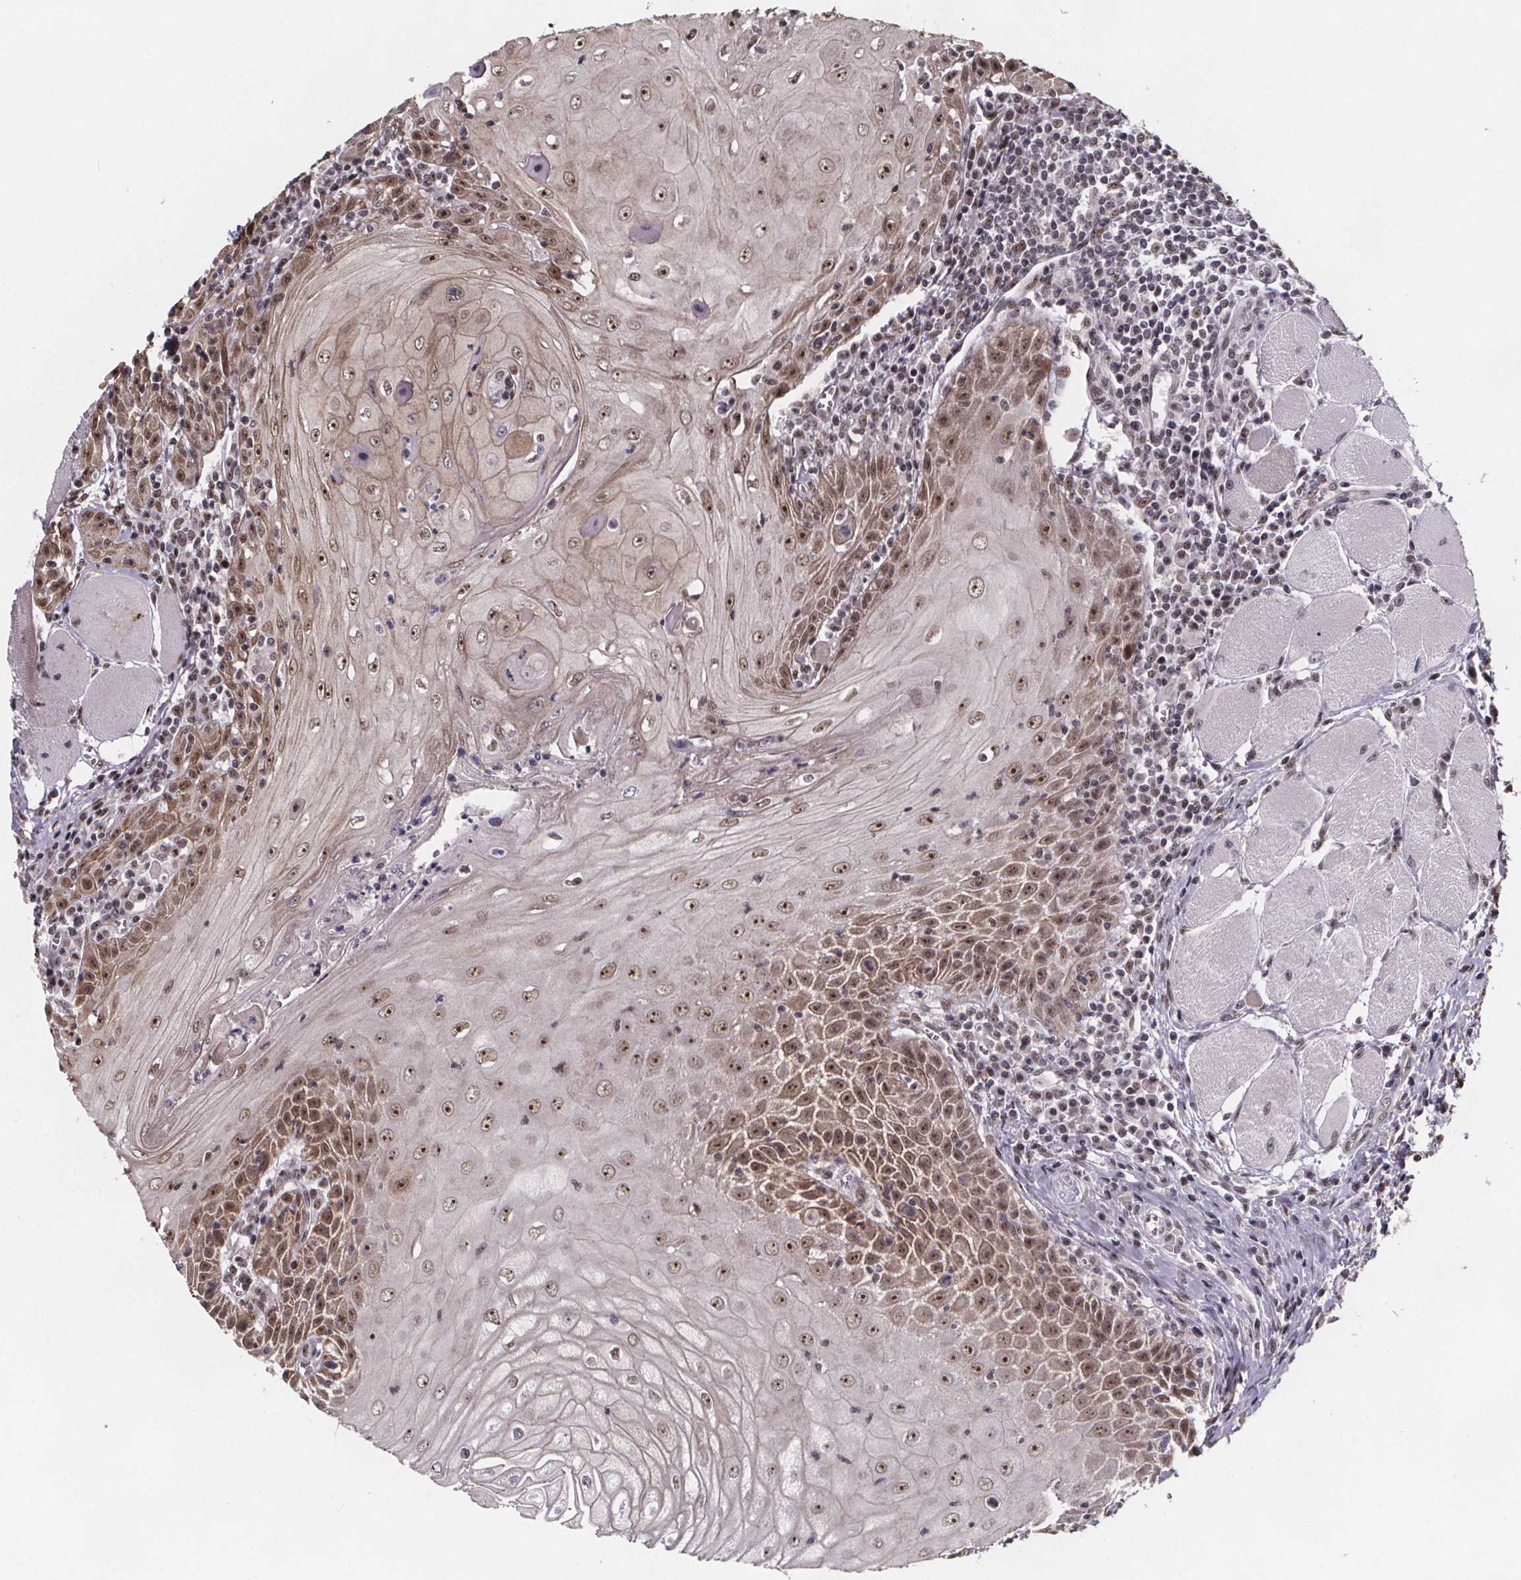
{"staining": {"intensity": "moderate", "quantity": ">75%", "location": "cytoplasmic/membranous,nuclear"}, "tissue": "head and neck cancer", "cell_type": "Tumor cells", "image_type": "cancer", "snomed": [{"axis": "morphology", "description": "Normal tissue, NOS"}, {"axis": "morphology", "description": "Squamous cell carcinoma, NOS"}, {"axis": "topography", "description": "Oral tissue"}, {"axis": "topography", "description": "Head-Neck"}], "caption": "A photomicrograph of human head and neck cancer (squamous cell carcinoma) stained for a protein reveals moderate cytoplasmic/membranous and nuclear brown staining in tumor cells. The staining was performed using DAB, with brown indicating positive protein expression. Nuclei are stained blue with hematoxylin.", "gene": "U2SURP", "patient": {"sex": "male", "age": 52}}